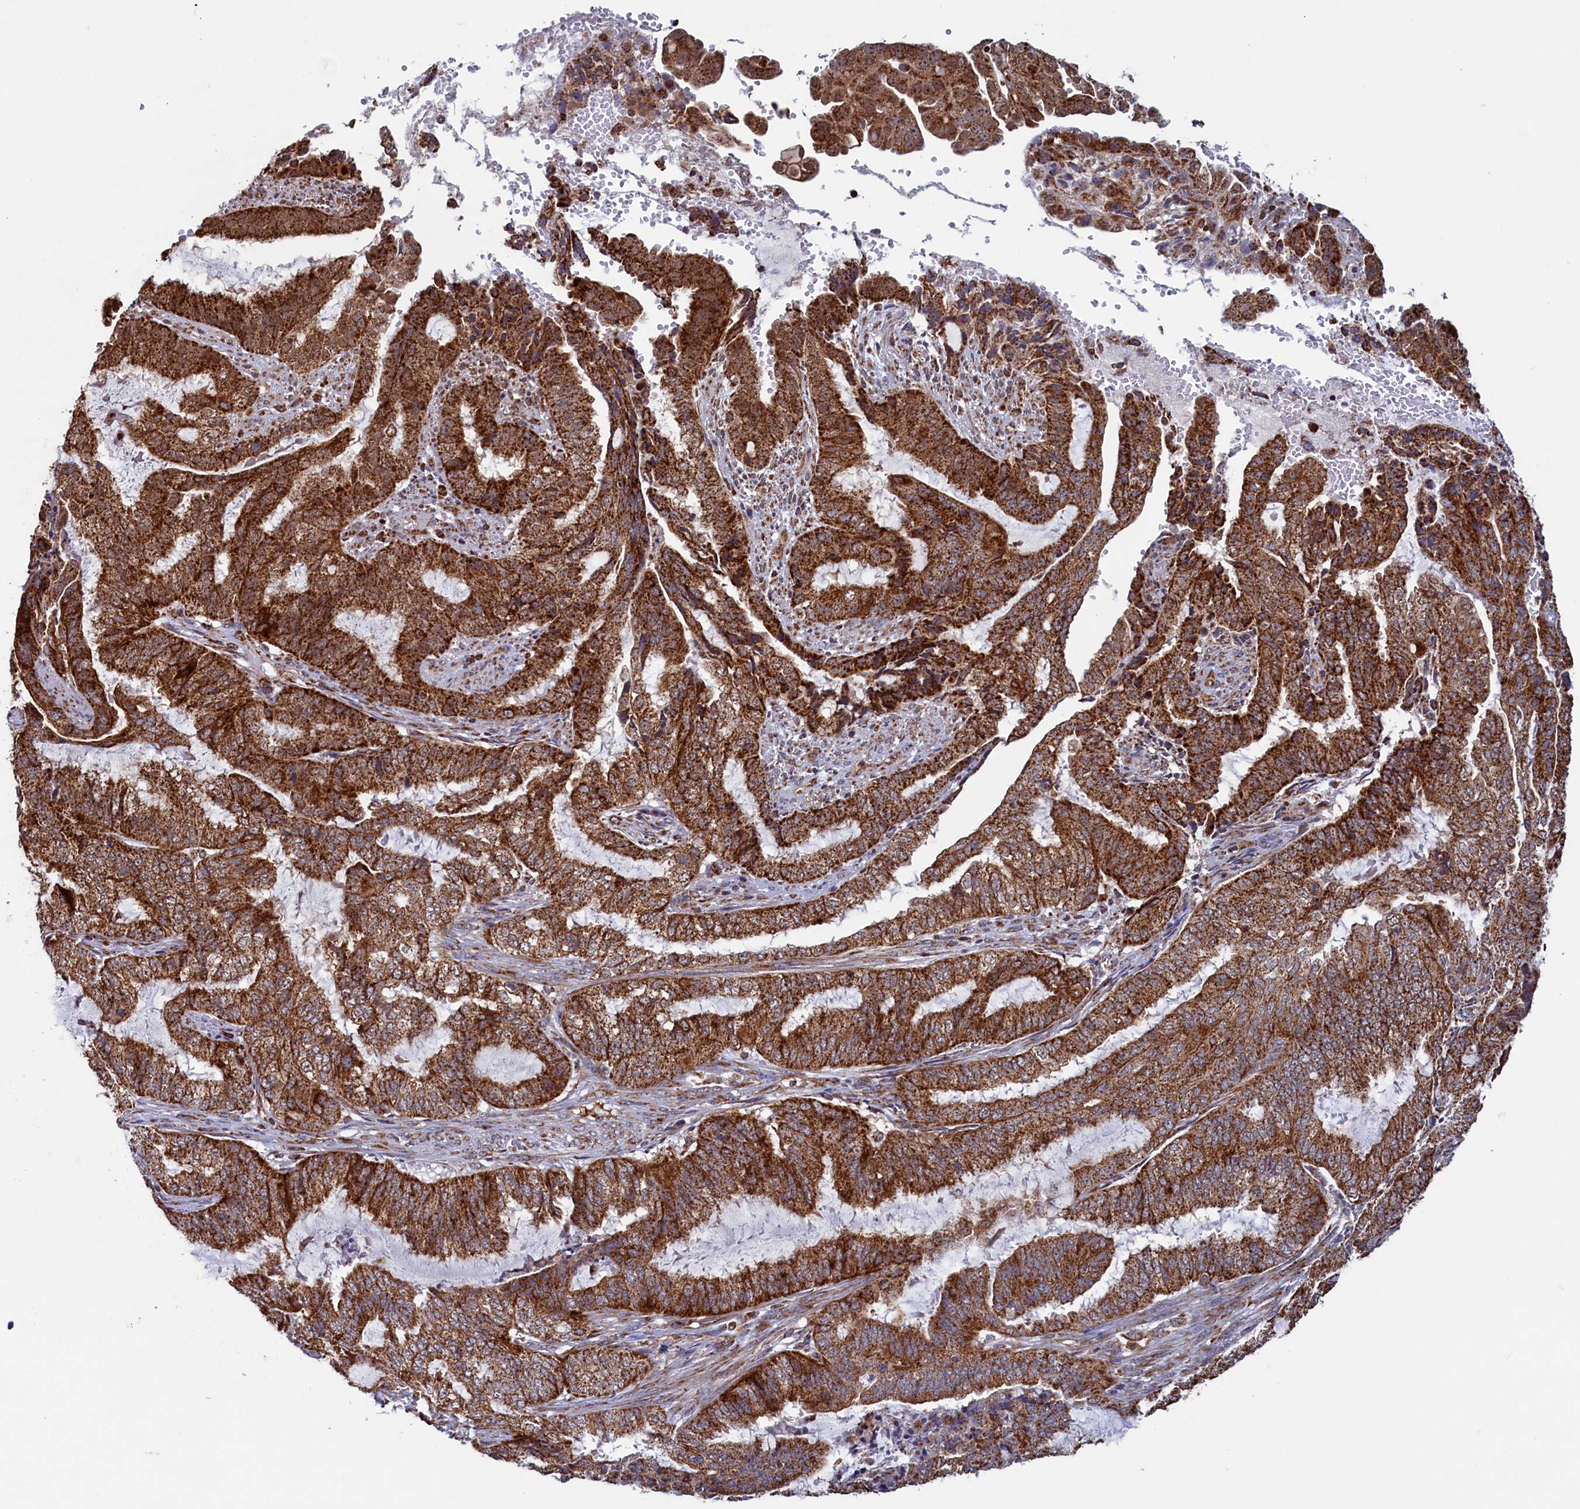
{"staining": {"intensity": "strong", "quantity": ">75%", "location": "cytoplasmic/membranous"}, "tissue": "endometrial cancer", "cell_type": "Tumor cells", "image_type": "cancer", "snomed": [{"axis": "morphology", "description": "Adenocarcinoma, NOS"}, {"axis": "topography", "description": "Endometrium"}], "caption": "Immunohistochemistry (IHC) of human adenocarcinoma (endometrial) exhibits high levels of strong cytoplasmic/membranous staining in approximately >75% of tumor cells.", "gene": "UBE3B", "patient": {"sex": "female", "age": 51}}